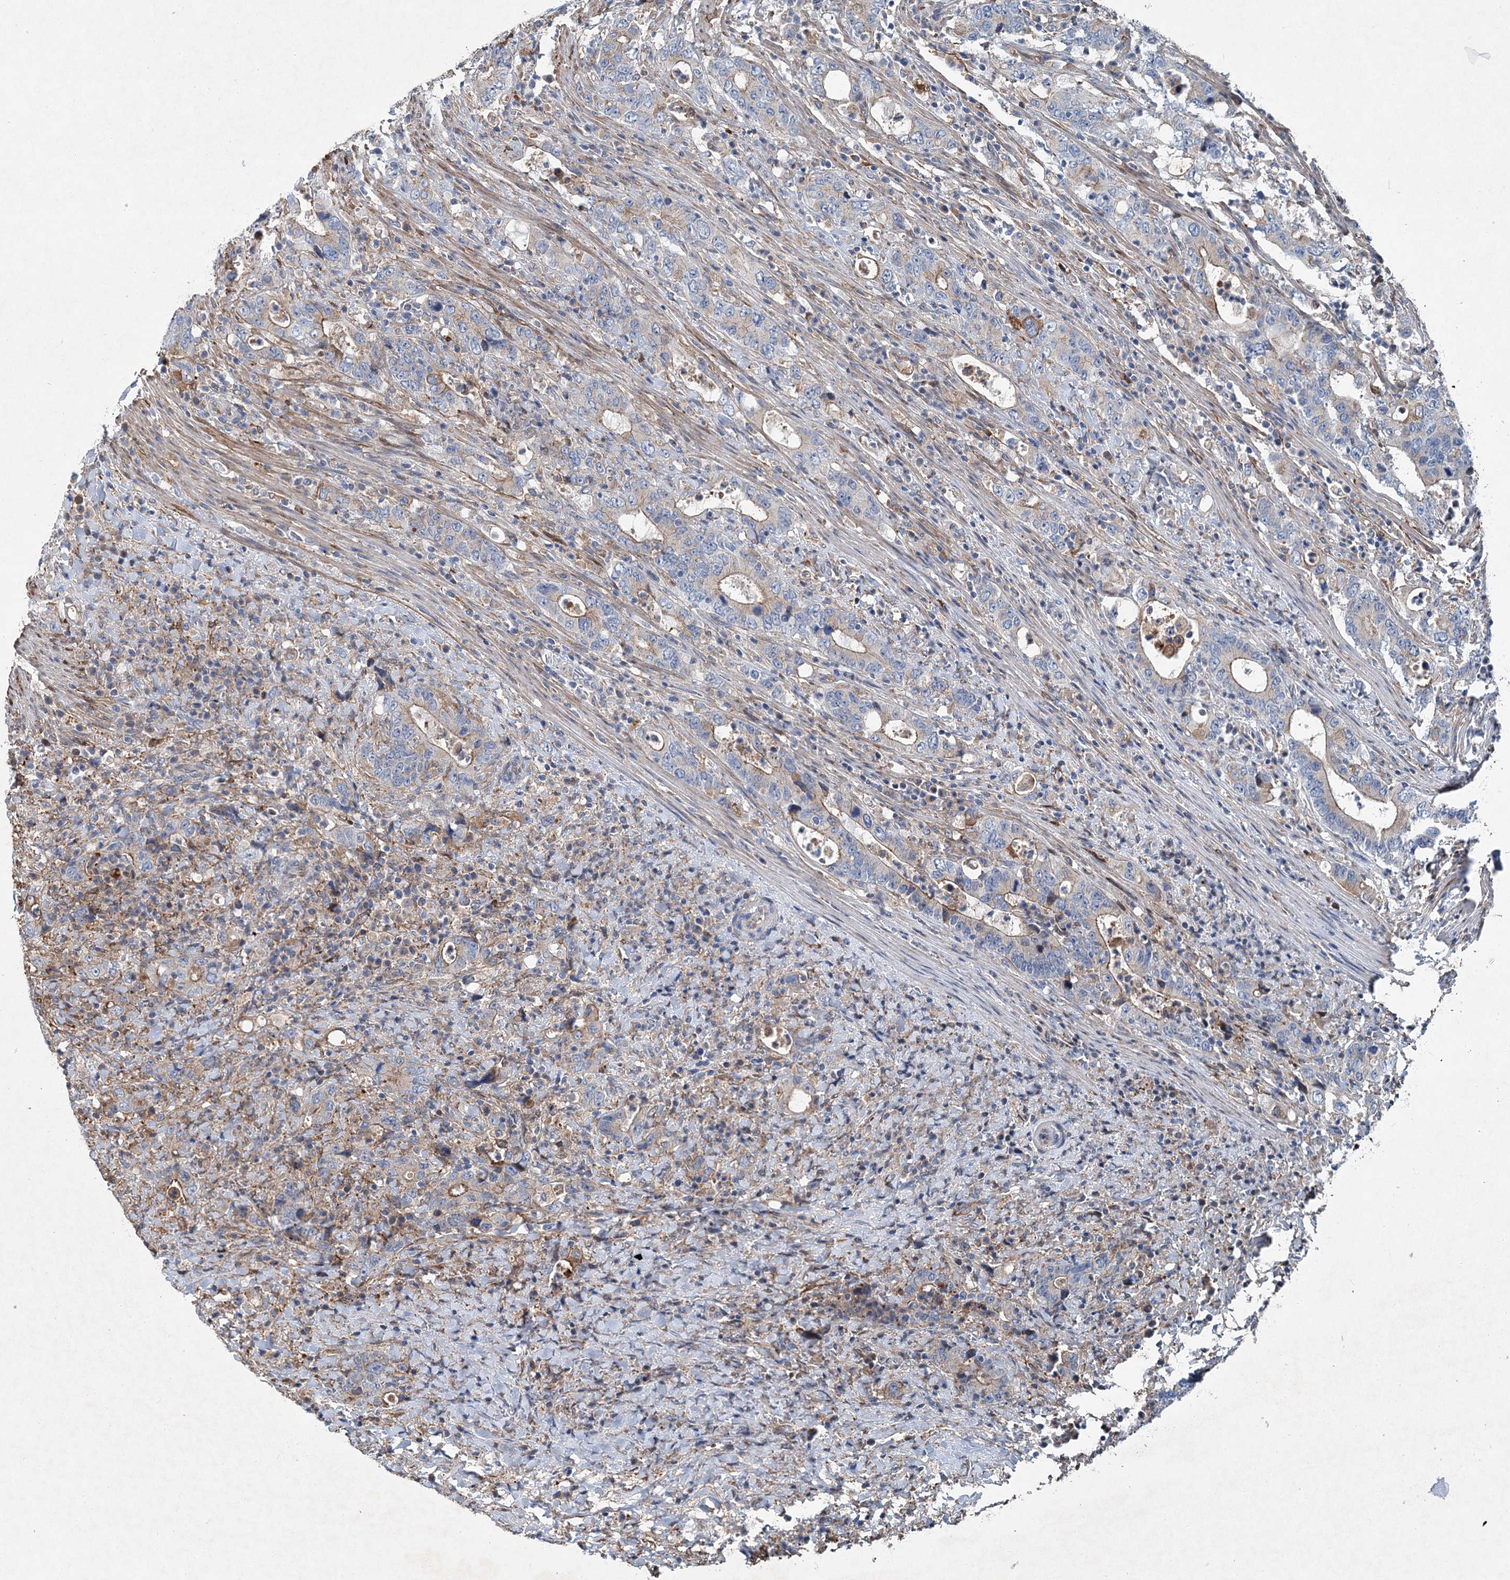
{"staining": {"intensity": "moderate", "quantity": "<25%", "location": "cytoplasmic/membranous"}, "tissue": "colorectal cancer", "cell_type": "Tumor cells", "image_type": "cancer", "snomed": [{"axis": "morphology", "description": "Adenocarcinoma, NOS"}, {"axis": "topography", "description": "Colon"}], "caption": "Colorectal cancer (adenocarcinoma) tissue demonstrates moderate cytoplasmic/membranous positivity in about <25% of tumor cells, visualized by immunohistochemistry.", "gene": "SPOPL", "patient": {"sex": "female", "age": 75}}